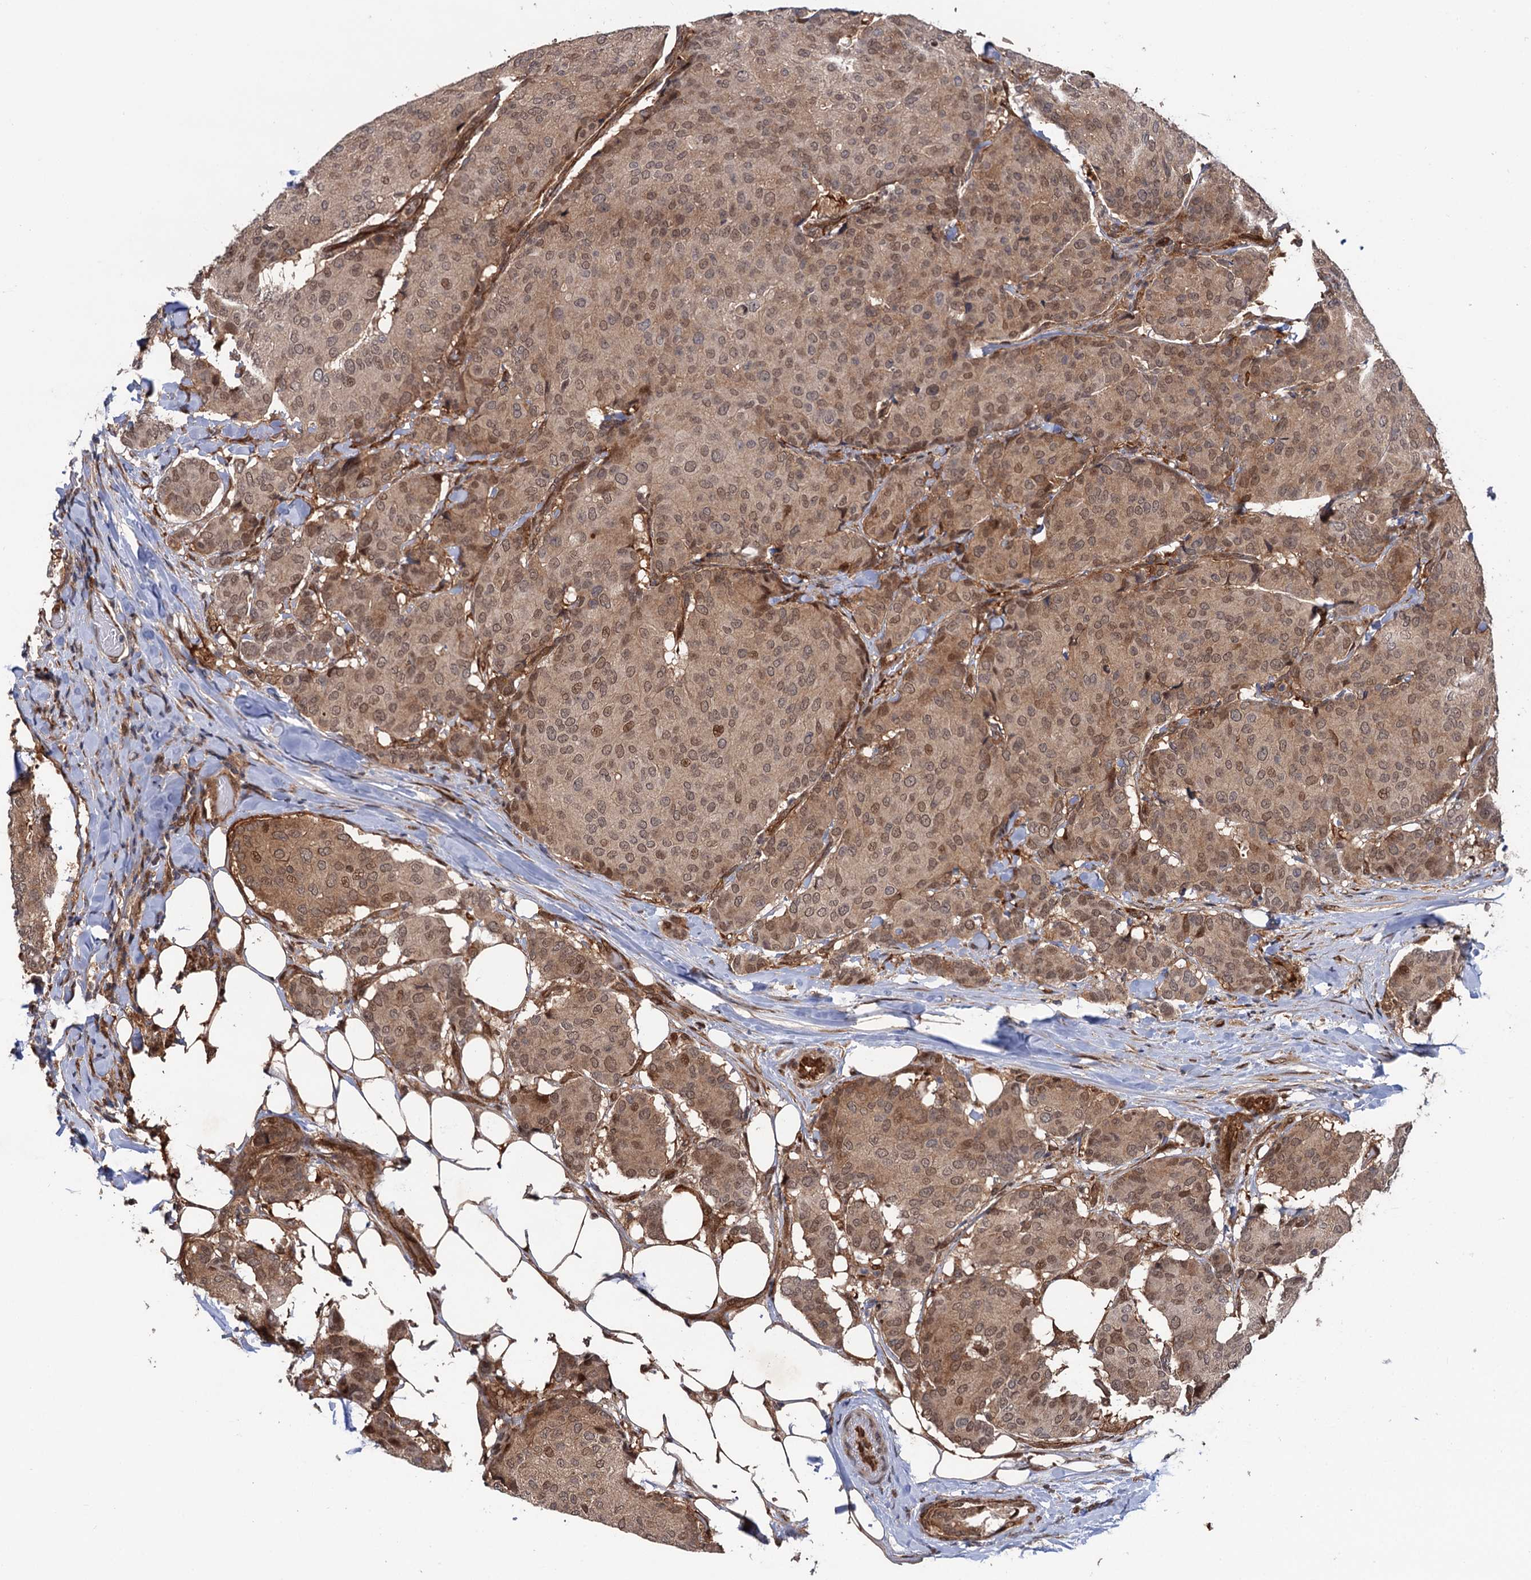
{"staining": {"intensity": "moderate", "quantity": "25%-75%", "location": "cytoplasmic/membranous,nuclear"}, "tissue": "breast cancer", "cell_type": "Tumor cells", "image_type": "cancer", "snomed": [{"axis": "morphology", "description": "Duct carcinoma"}, {"axis": "topography", "description": "Breast"}], "caption": "Breast cancer stained for a protein (brown) reveals moderate cytoplasmic/membranous and nuclear positive expression in about 25%-75% of tumor cells.", "gene": "CDC23", "patient": {"sex": "female", "age": 75}}